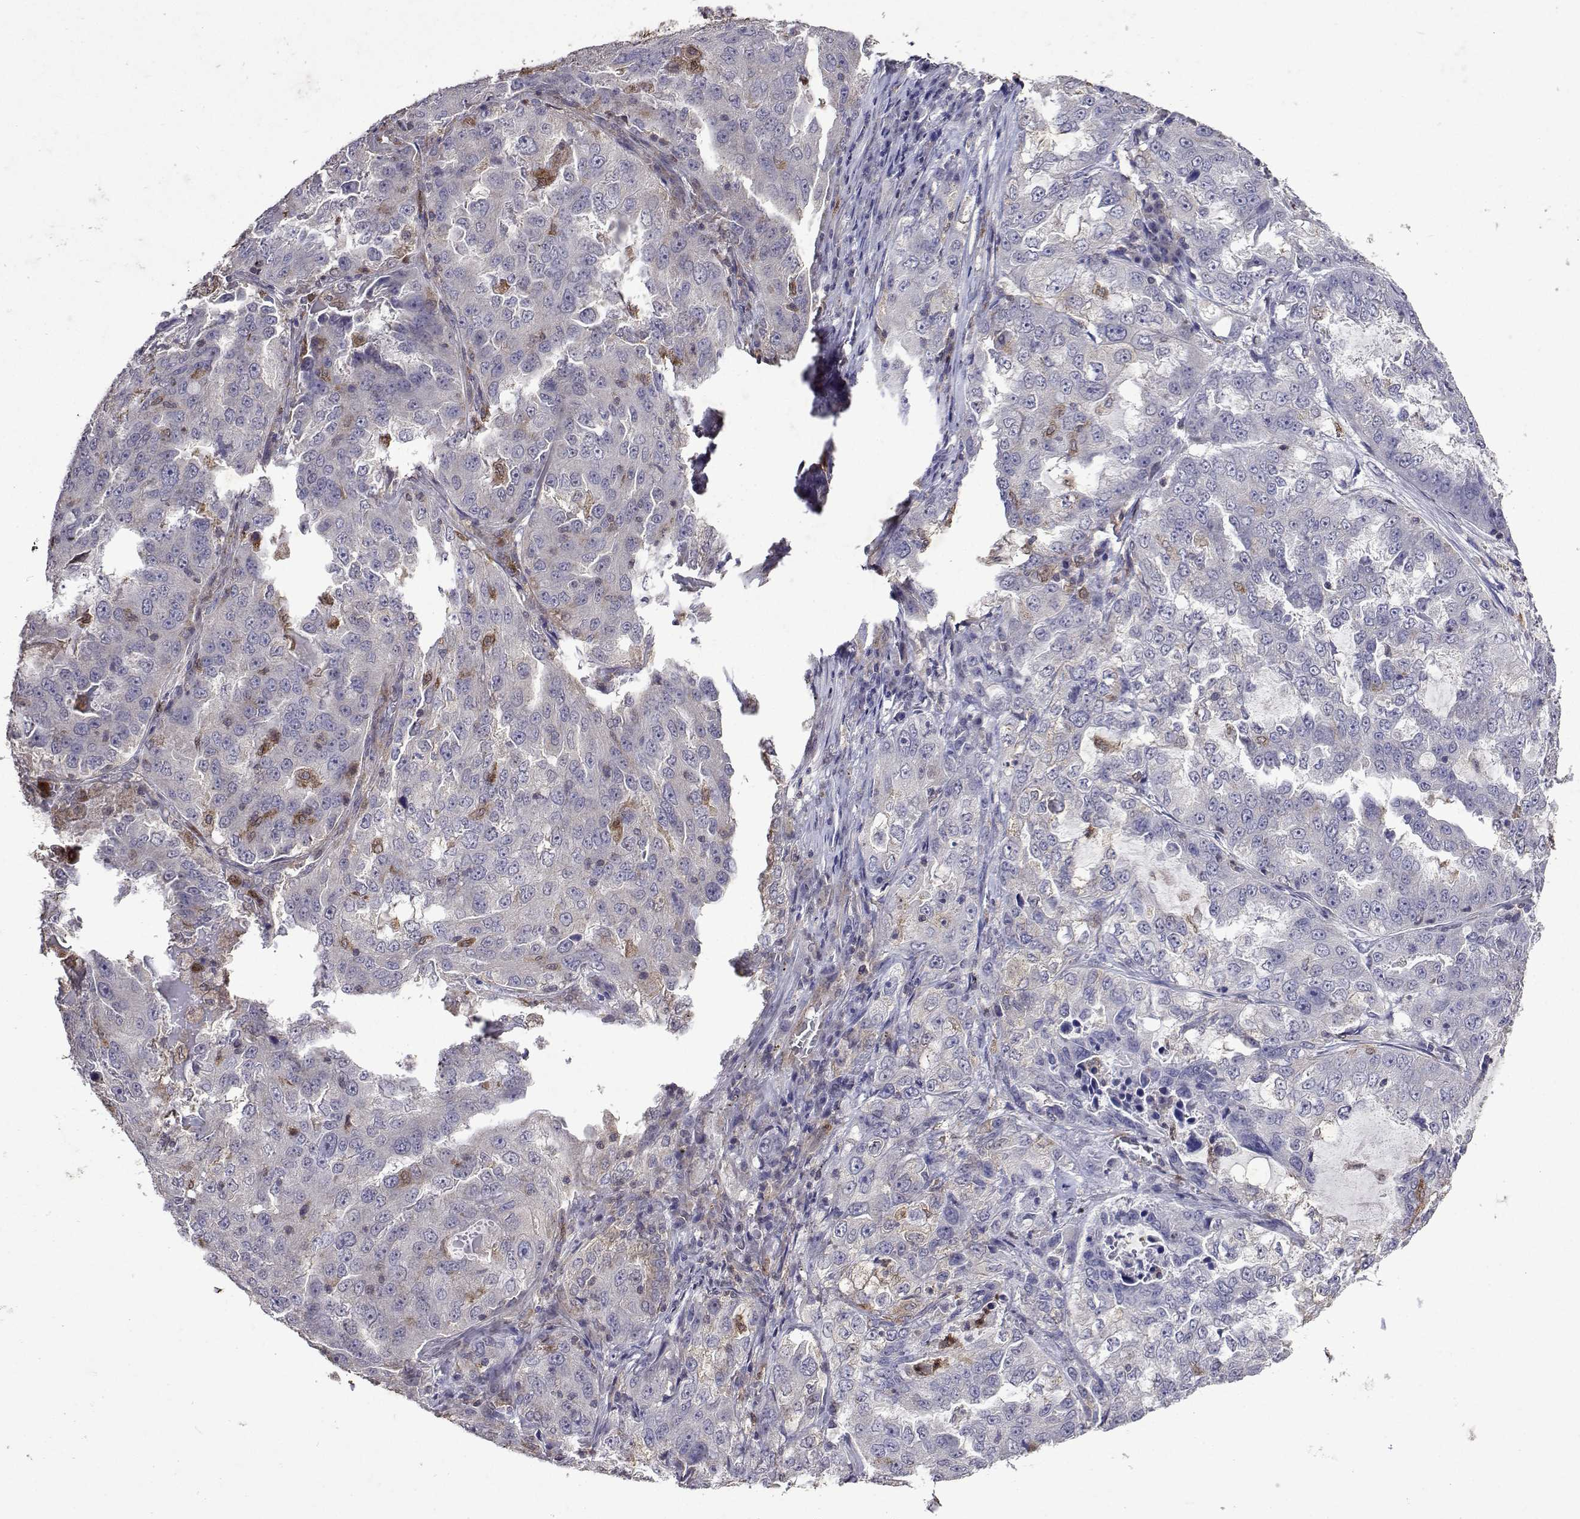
{"staining": {"intensity": "negative", "quantity": "none", "location": "none"}, "tissue": "lung cancer", "cell_type": "Tumor cells", "image_type": "cancer", "snomed": [{"axis": "morphology", "description": "Adenocarcinoma, NOS"}, {"axis": "topography", "description": "Lung"}], "caption": "IHC micrograph of neoplastic tissue: human lung cancer stained with DAB shows no significant protein positivity in tumor cells.", "gene": "APAF1", "patient": {"sex": "female", "age": 61}}